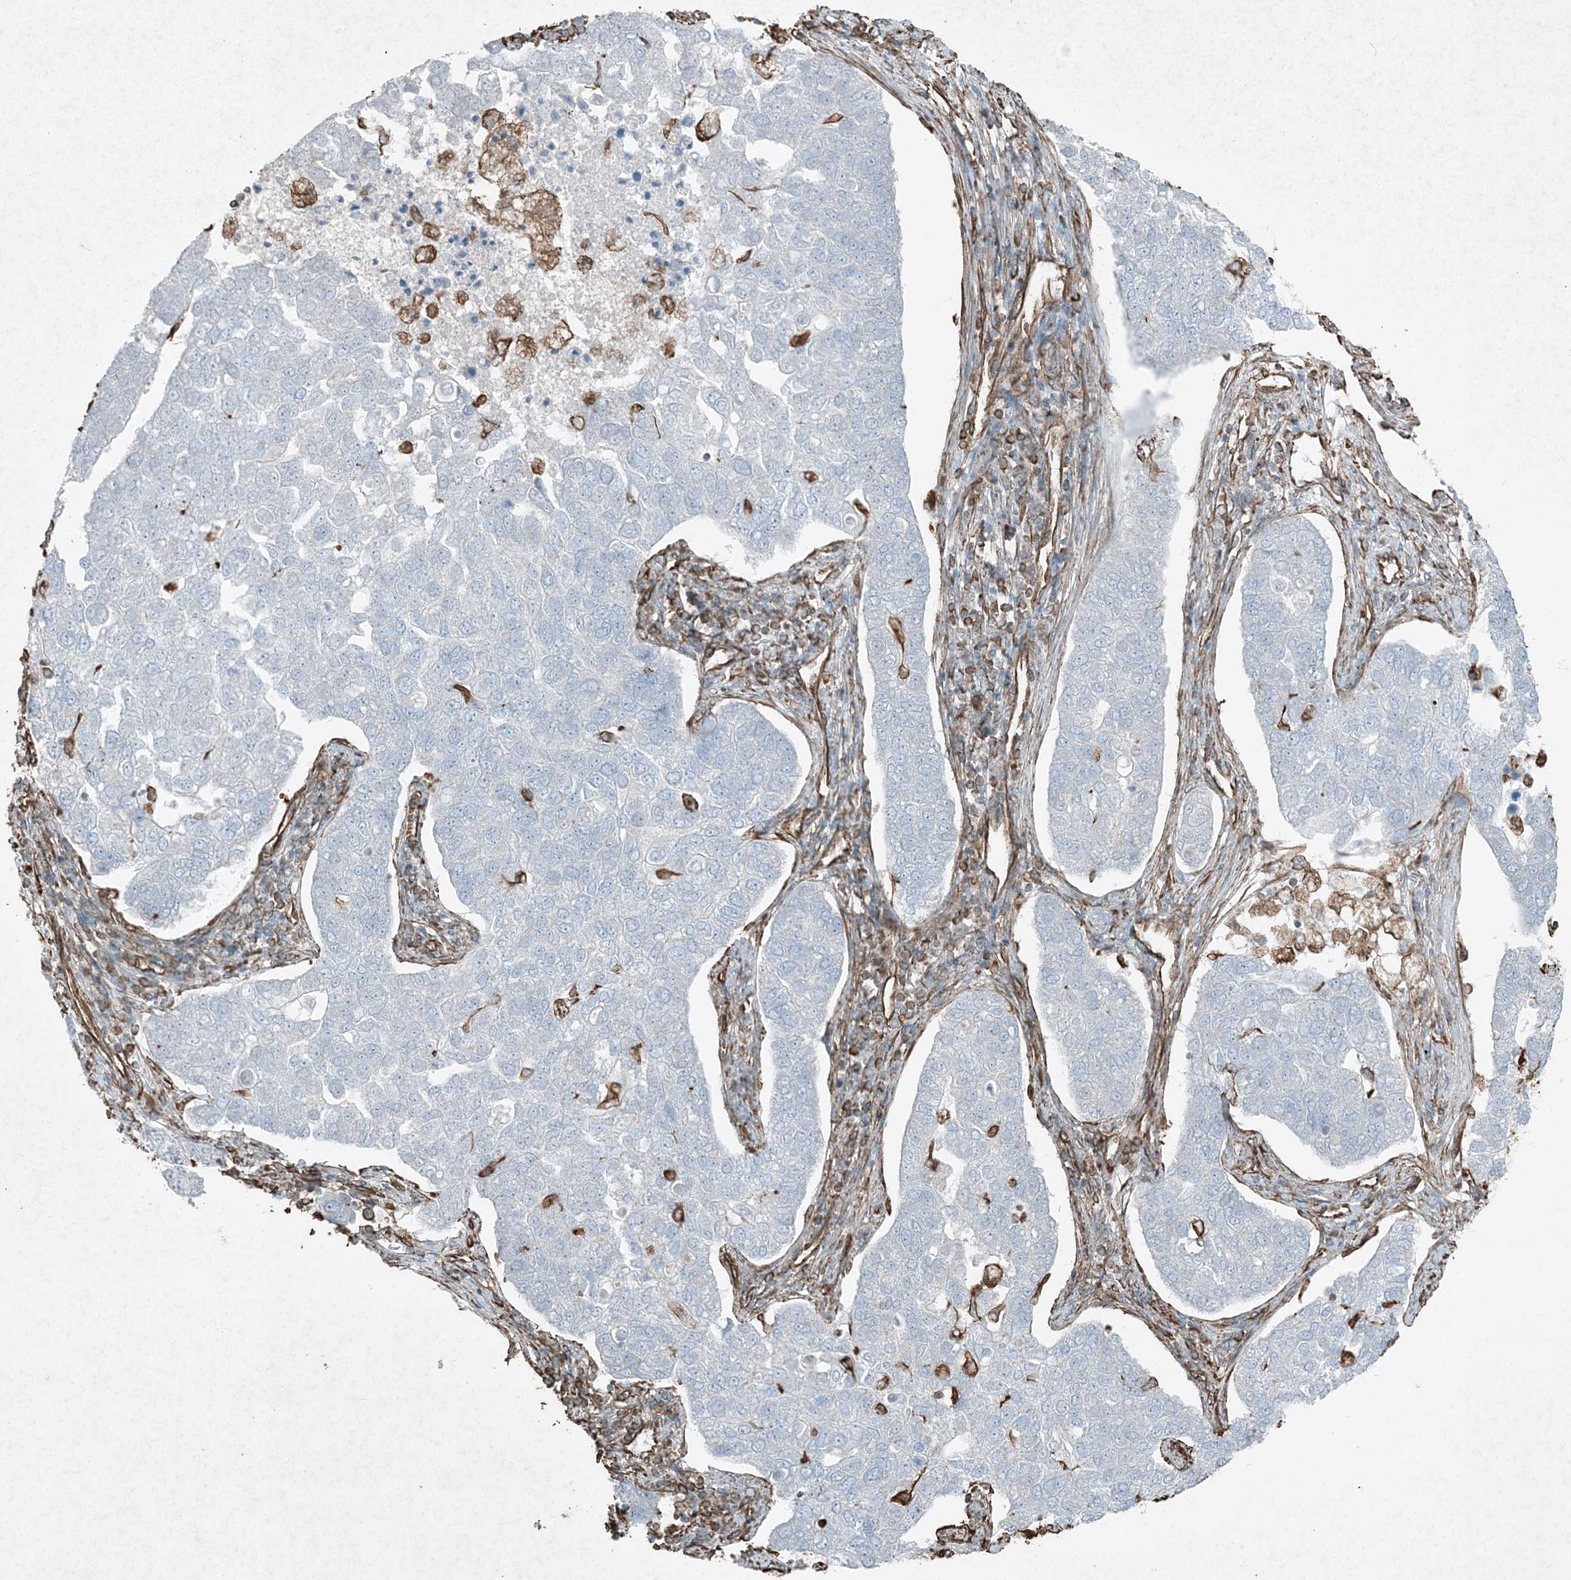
{"staining": {"intensity": "negative", "quantity": "none", "location": "none"}, "tissue": "pancreatic cancer", "cell_type": "Tumor cells", "image_type": "cancer", "snomed": [{"axis": "morphology", "description": "Adenocarcinoma, NOS"}, {"axis": "topography", "description": "Pancreas"}], "caption": "Immunohistochemical staining of human adenocarcinoma (pancreatic) exhibits no significant positivity in tumor cells.", "gene": "RYK", "patient": {"sex": "female", "age": 61}}